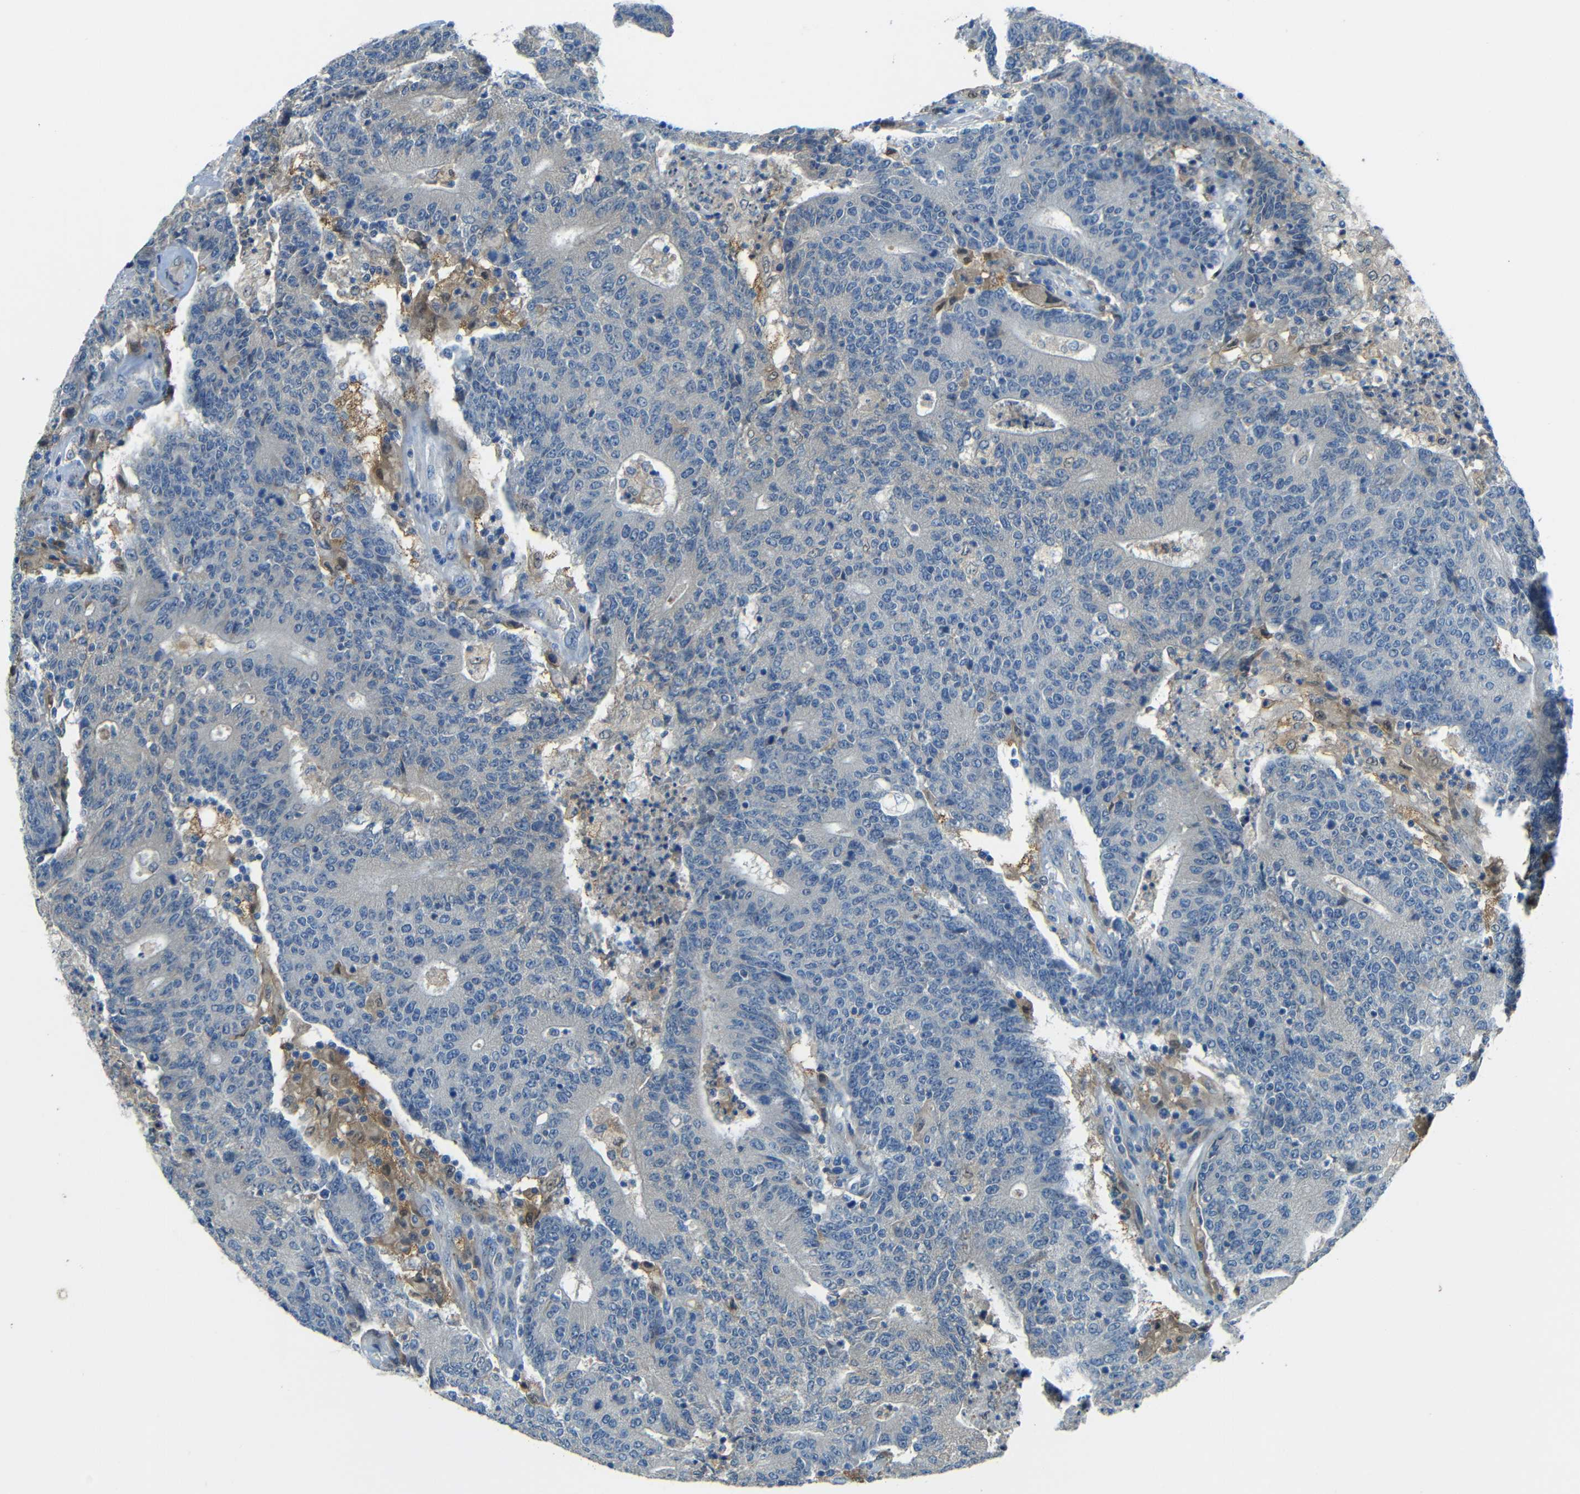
{"staining": {"intensity": "negative", "quantity": "none", "location": "none"}, "tissue": "colorectal cancer", "cell_type": "Tumor cells", "image_type": "cancer", "snomed": [{"axis": "morphology", "description": "Normal tissue, NOS"}, {"axis": "morphology", "description": "Adenocarcinoma, NOS"}, {"axis": "topography", "description": "Colon"}], "caption": "Tumor cells show no significant protein expression in adenocarcinoma (colorectal). (DAB IHC, high magnification).", "gene": "CYP26B1", "patient": {"sex": "female", "age": 75}}